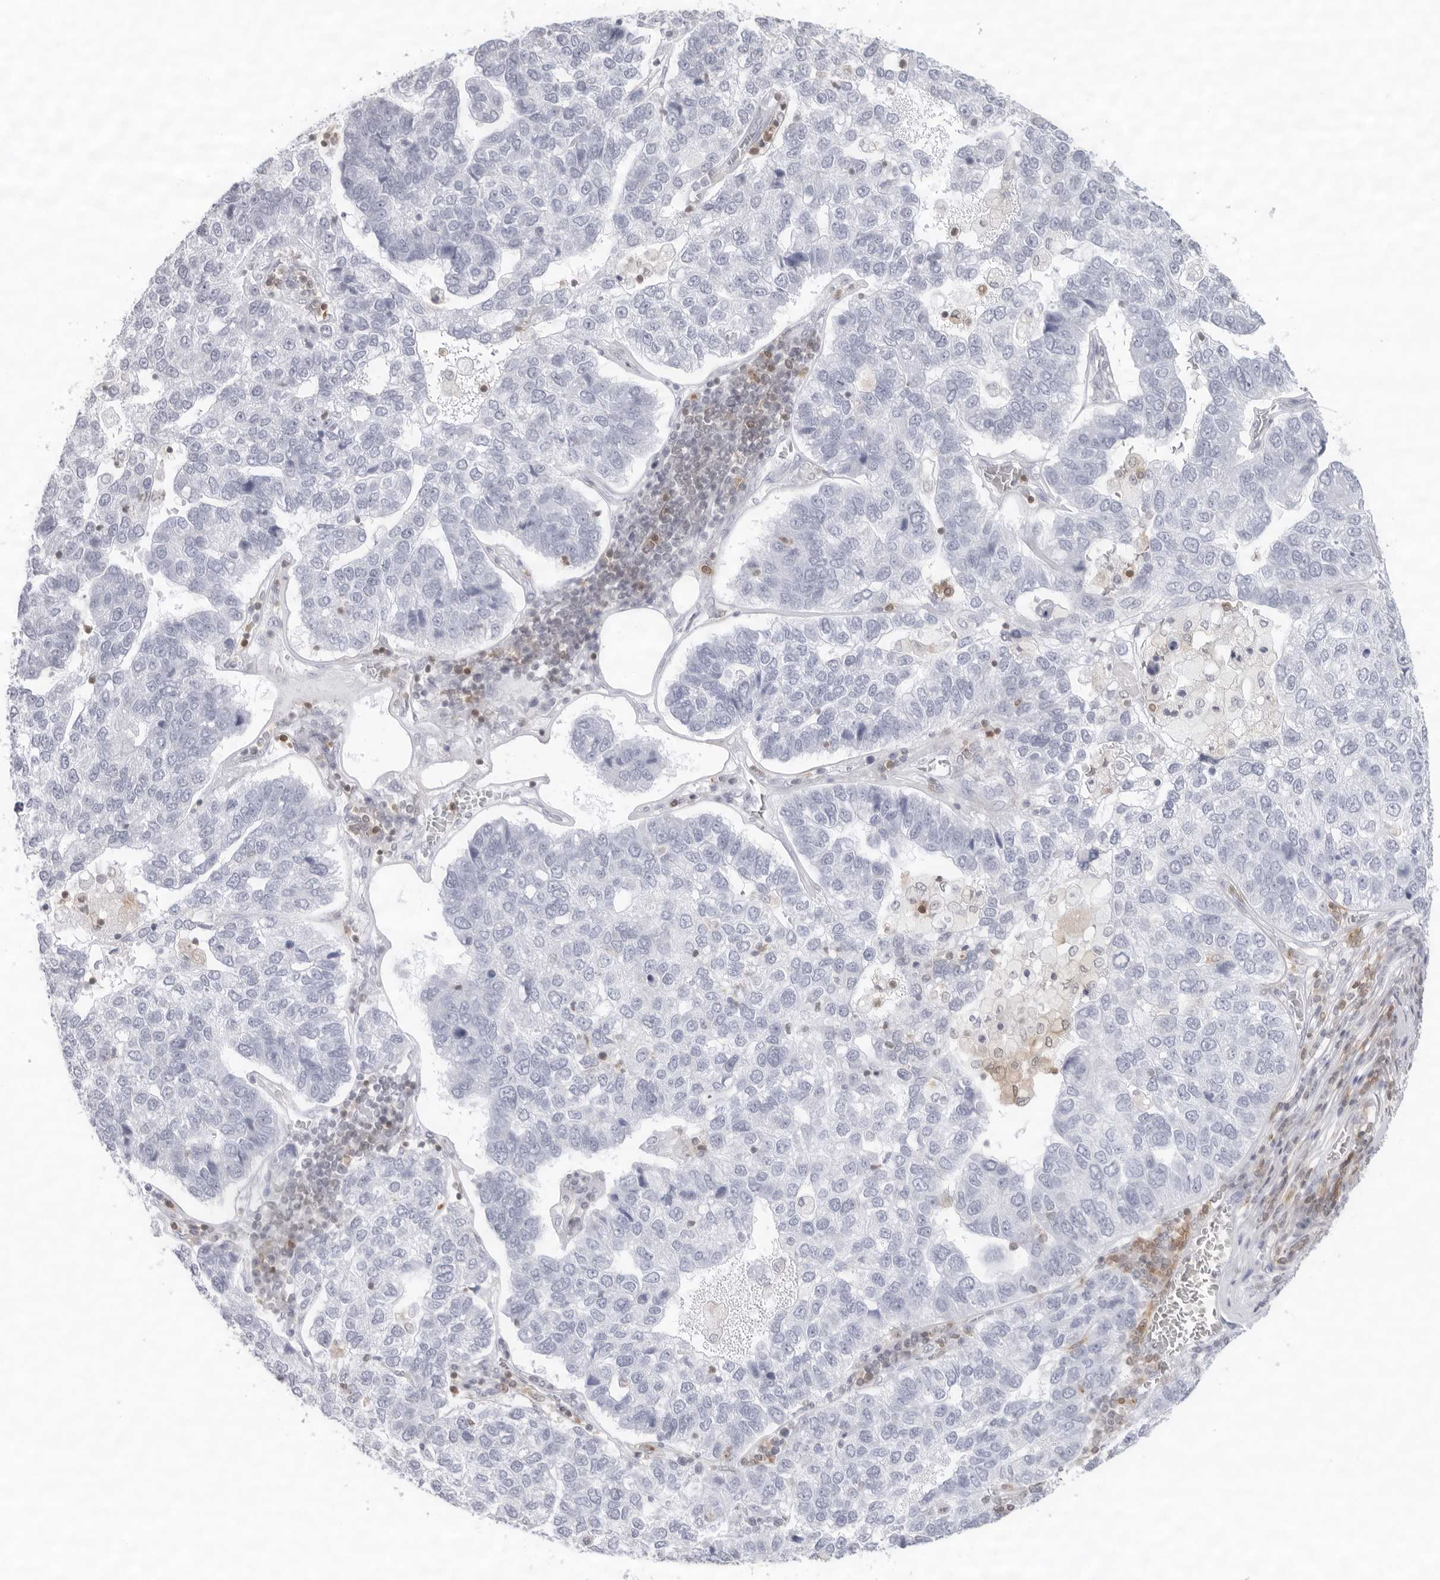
{"staining": {"intensity": "negative", "quantity": "none", "location": "none"}, "tissue": "pancreatic cancer", "cell_type": "Tumor cells", "image_type": "cancer", "snomed": [{"axis": "morphology", "description": "Adenocarcinoma, NOS"}, {"axis": "topography", "description": "Pancreas"}], "caption": "This is a histopathology image of IHC staining of pancreatic cancer (adenocarcinoma), which shows no positivity in tumor cells. The staining was performed using DAB to visualize the protein expression in brown, while the nuclei were stained in blue with hematoxylin (Magnification: 20x).", "gene": "FMNL1", "patient": {"sex": "female", "age": 61}}